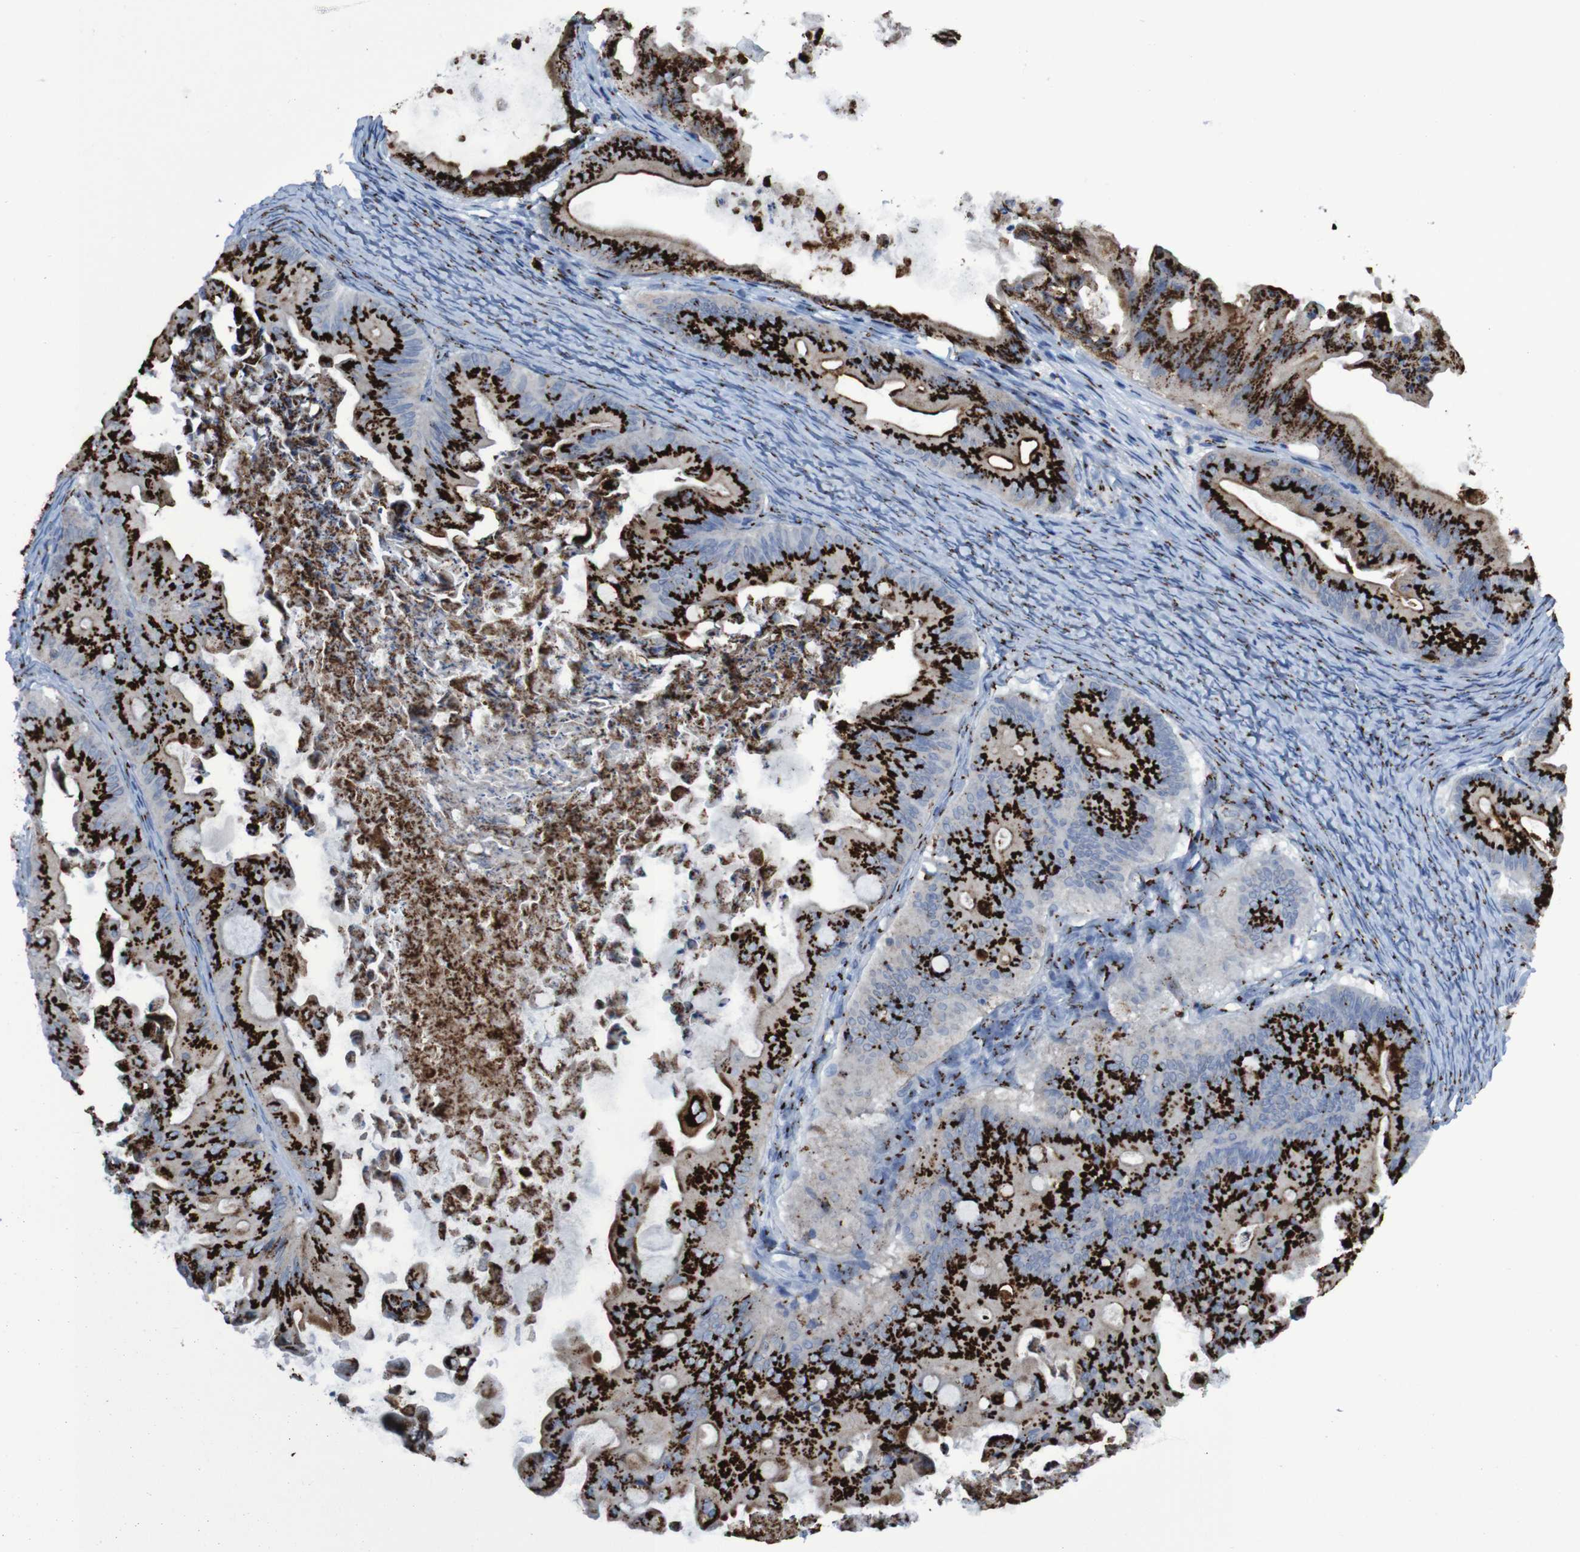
{"staining": {"intensity": "strong", "quantity": ">75%", "location": "cytoplasmic/membranous"}, "tissue": "ovarian cancer", "cell_type": "Tumor cells", "image_type": "cancer", "snomed": [{"axis": "morphology", "description": "Cystadenocarcinoma, mucinous, NOS"}, {"axis": "topography", "description": "Ovary"}], "caption": "The image displays staining of ovarian mucinous cystadenocarcinoma, revealing strong cytoplasmic/membranous protein positivity (brown color) within tumor cells.", "gene": "GOLM1", "patient": {"sex": "female", "age": 37}}